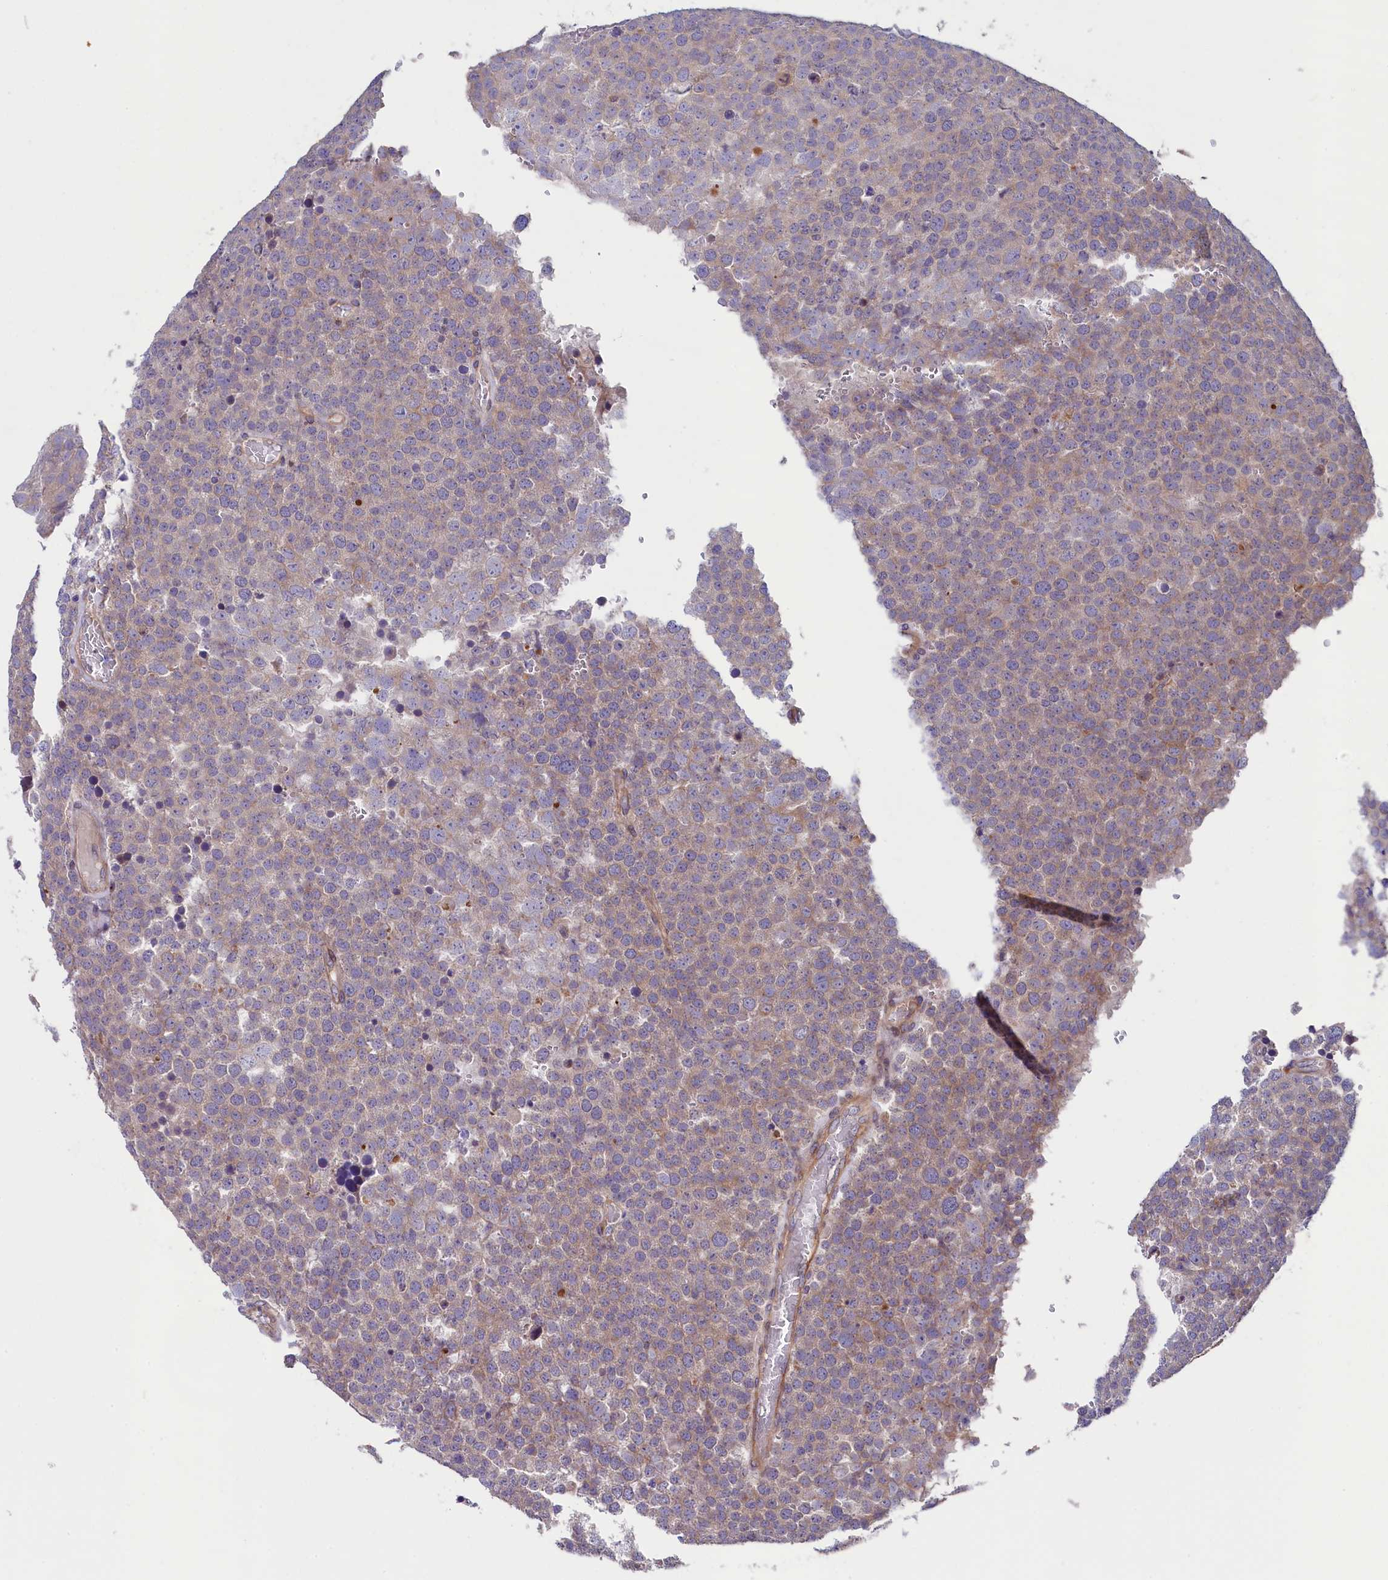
{"staining": {"intensity": "weak", "quantity": "25%-75%", "location": "cytoplasmic/membranous"}, "tissue": "testis cancer", "cell_type": "Tumor cells", "image_type": "cancer", "snomed": [{"axis": "morphology", "description": "Seminoma, NOS"}, {"axis": "topography", "description": "Testis"}], "caption": "An image showing weak cytoplasmic/membranous positivity in approximately 25%-75% of tumor cells in testis seminoma, as visualized by brown immunohistochemical staining.", "gene": "GPR108", "patient": {"sex": "male", "age": 71}}